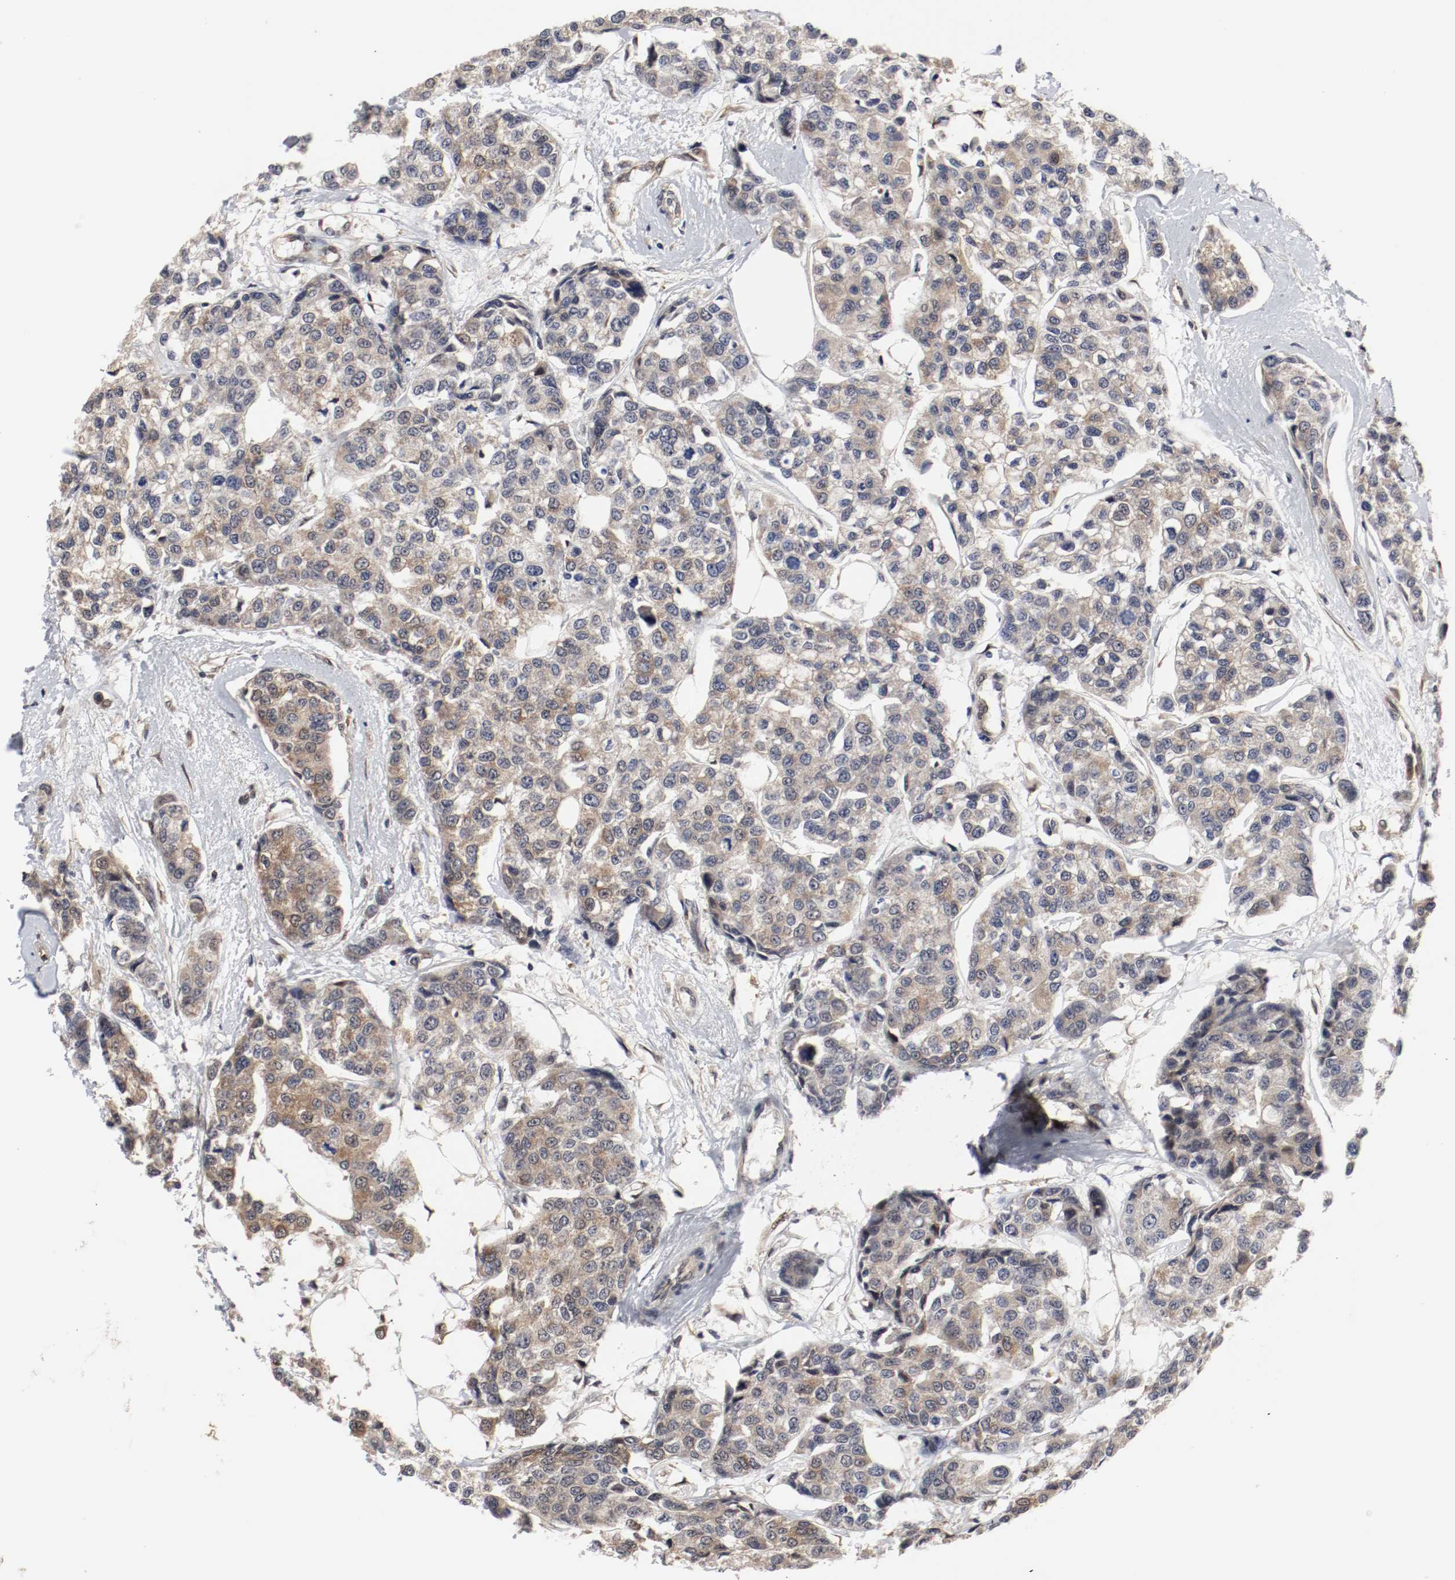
{"staining": {"intensity": "moderate", "quantity": ">75%", "location": "cytoplasmic/membranous"}, "tissue": "breast cancer", "cell_type": "Tumor cells", "image_type": "cancer", "snomed": [{"axis": "morphology", "description": "Duct carcinoma"}, {"axis": "topography", "description": "Breast"}], "caption": "Breast cancer (invasive ductal carcinoma) was stained to show a protein in brown. There is medium levels of moderate cytoplasmic/membranous staining in approximately >75% of tumor cells.", "gene": "AFG3L2", "patient": {"sex": "female", "age": 51}}